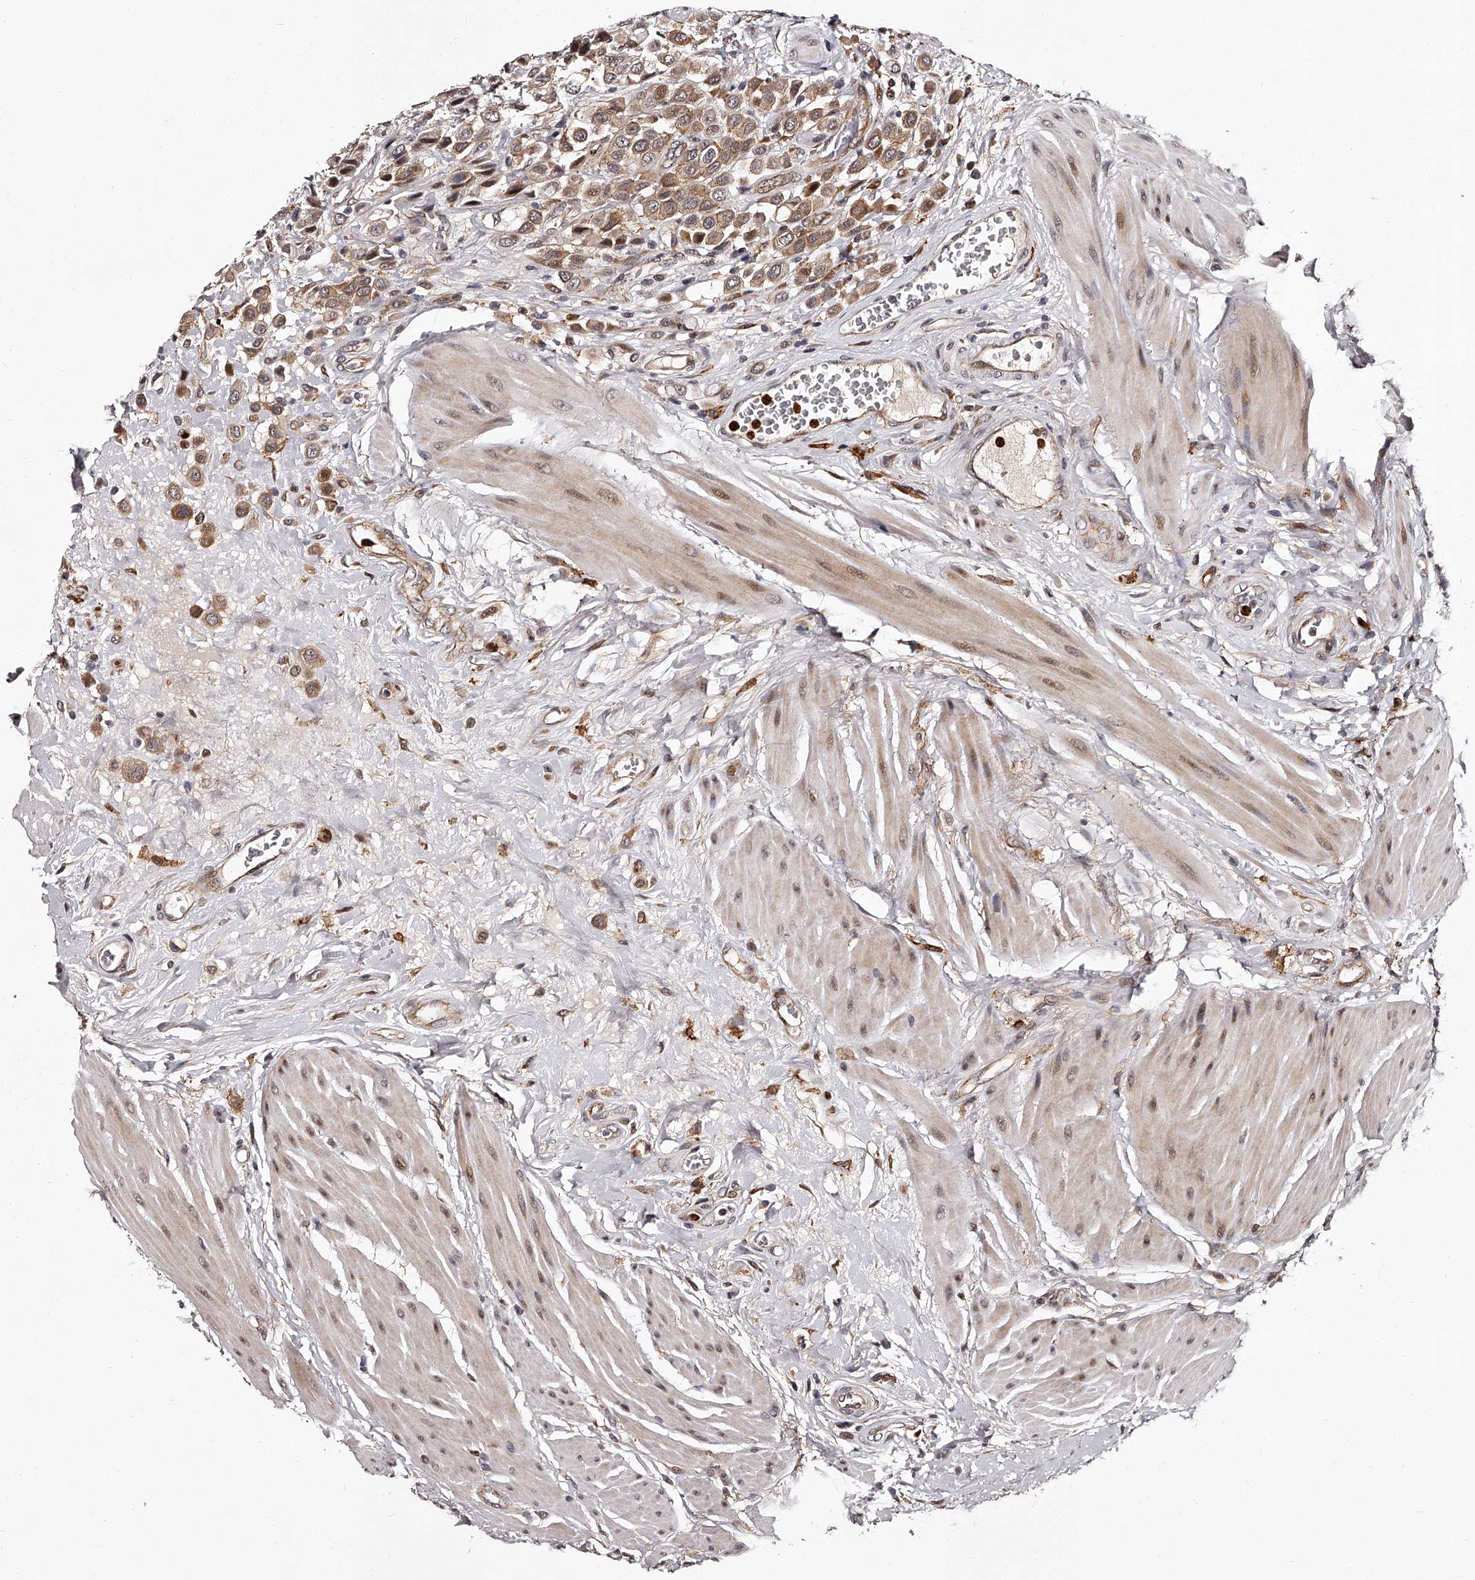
{"staining": {"intensity": "moderate", "quantity": ">75%", "location": "cytoplasmic/membranous"}, "tissue": "urothelial cancer", "cell_type": "Tumor cells", "image_type": "cancer", "snomed": [{"axis": "morphology", "description": "Urothelial carcinoma, High grade"}, {"axis": "topography", "description": "Urinary bladder"}], "caption": "DAB immunohistochemical staining of human urothelial cancer exhibits moderate cytoplasmic/membranous protein staining in about >75% of tumor cells. The staining is performed using DAB (3,3'-diaminobenzidine) brown chromogen to label protein expression. The nuclei are counter-stained blue using hematoxylin.", "gene": "RSC1A1", "patient": {"sex": "male", "age": 50}}